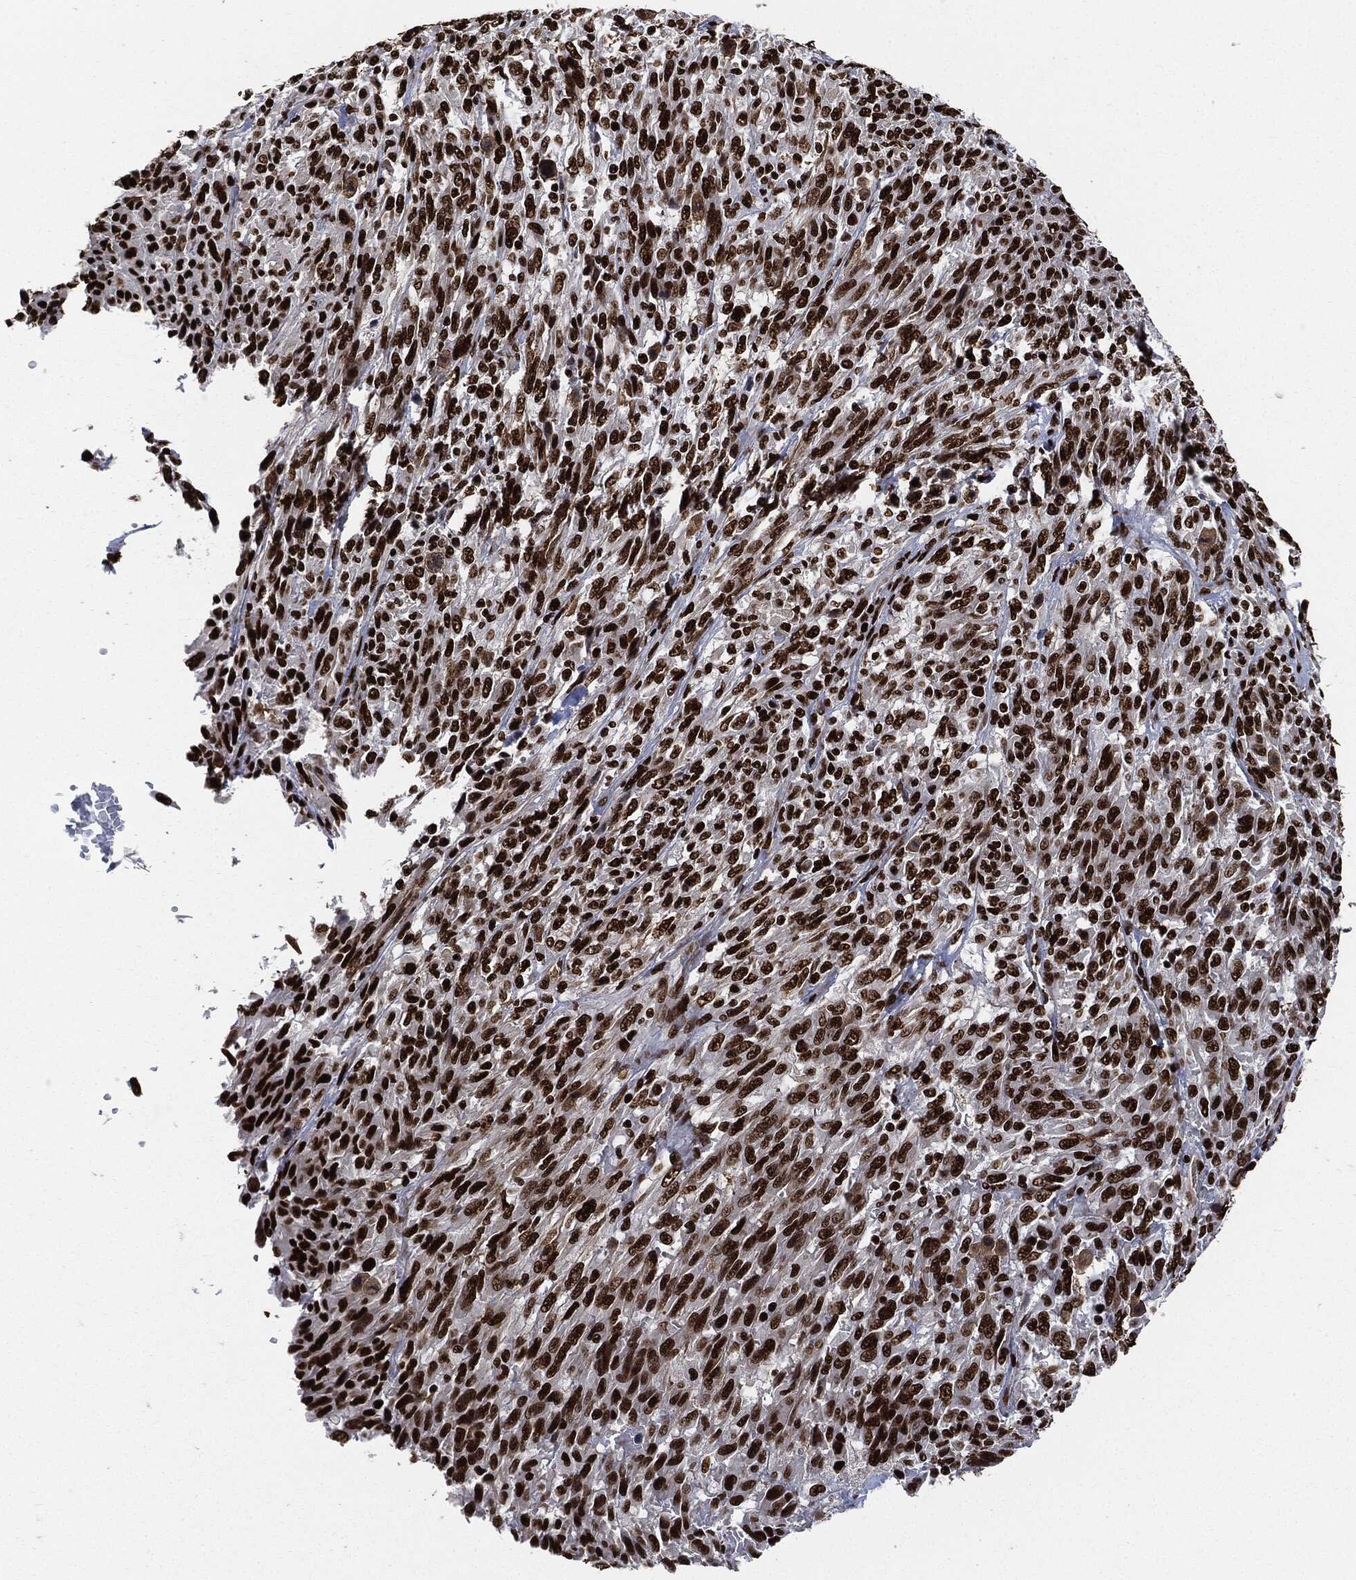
{"staining": {"intensity": "strong", "quantity": ">75%", "location": "nuclear"}, "tissue": "melanoma", "cell_type": "Tumor cells", "image_type": "cancer", "snomed": [{"axis": "morphology", "description": "Malignant melanoma, NOS"}, {"axis": "topography", "description": "Skin"}], "caption": "A brown stain labels strong nuclear staining of a protein in melanoma tumor cells.", "gene": "RECQL", "patient": {"sex": "female", "age": 91}}